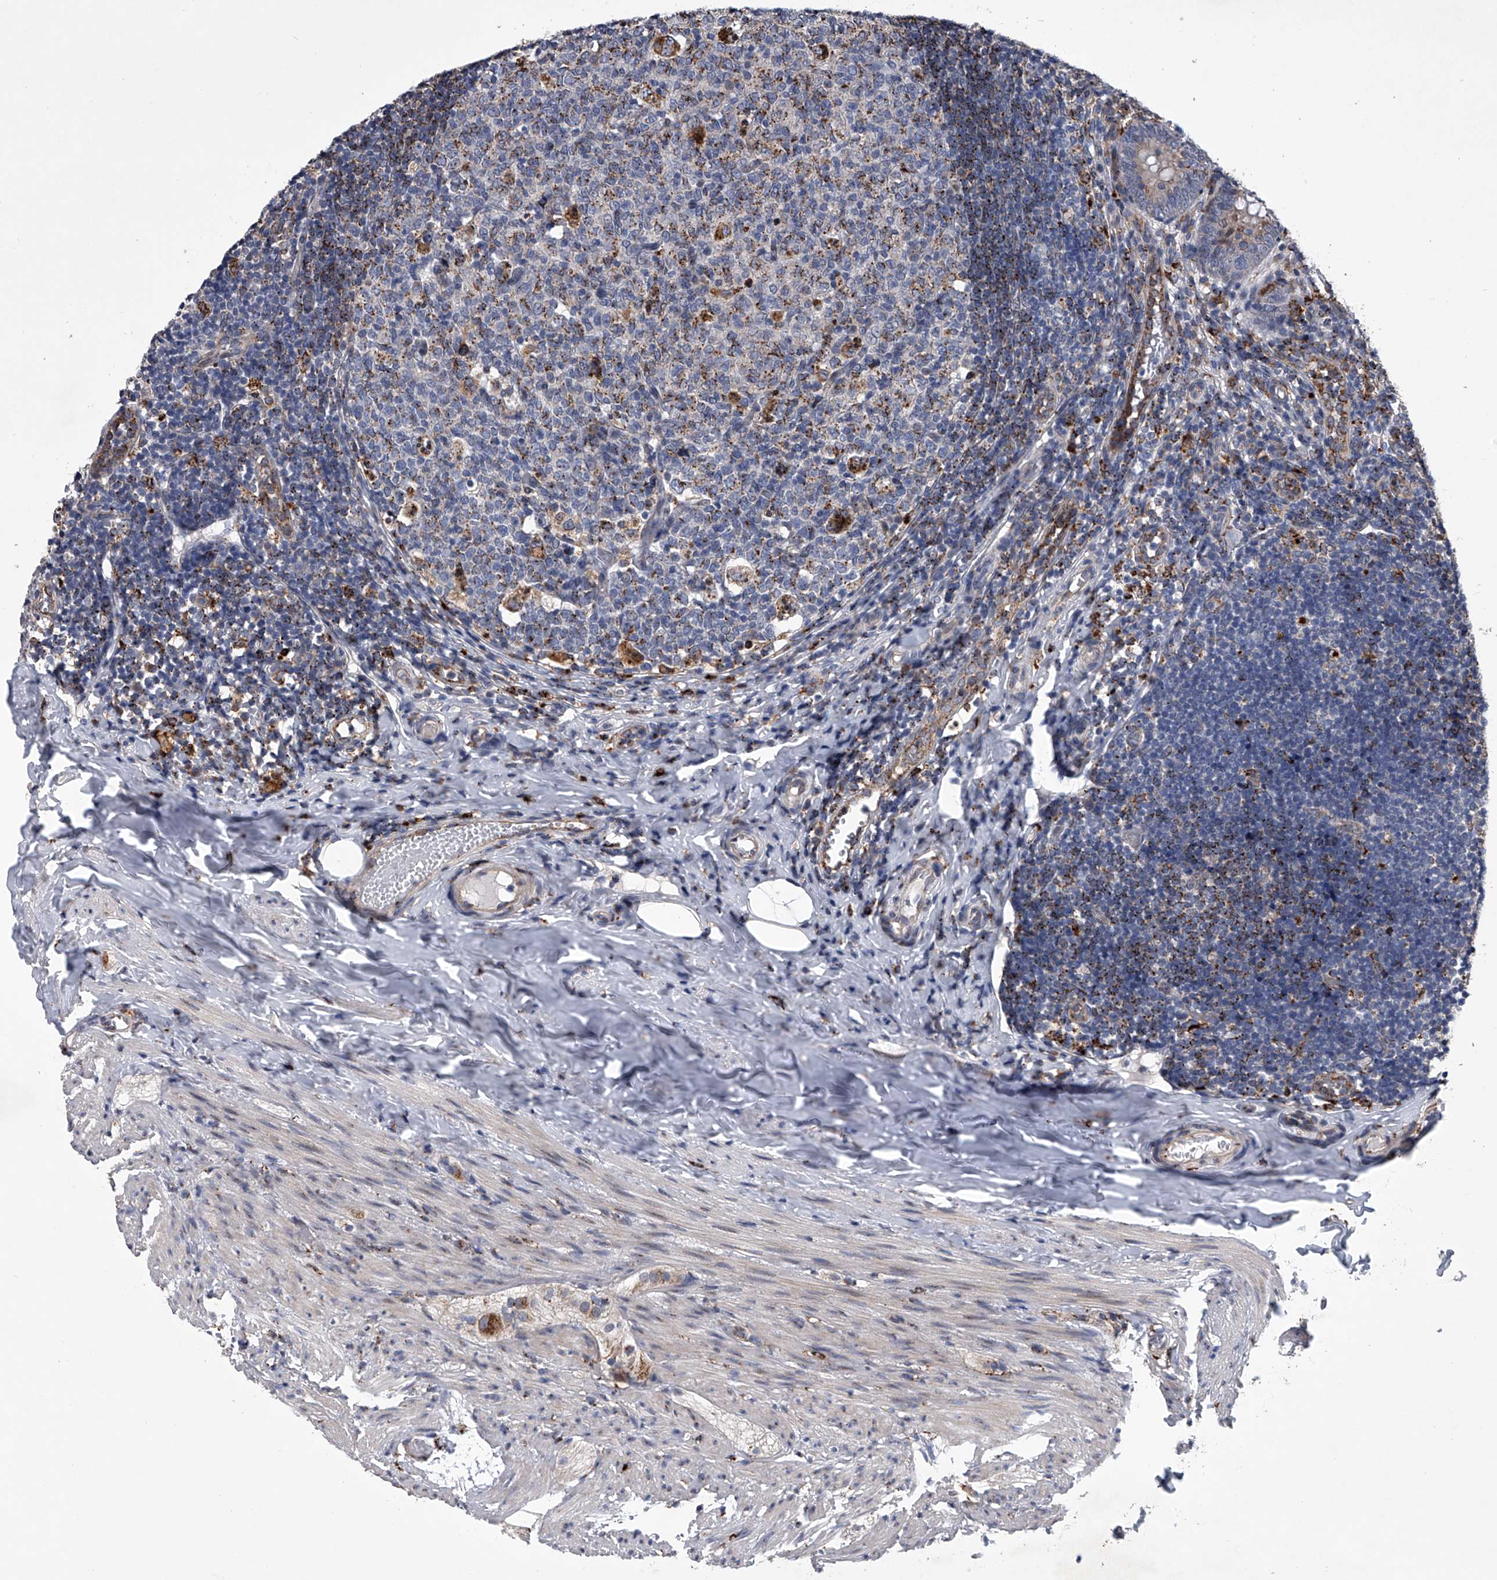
{"staining": {"intensity": "moderate", "quantity": ">75%", "location": "cytoplasmic/membranous"}, "tissue": "appendix", "cell_type": "Glandular cells", "image_type": "normal", "snomed": [{"axis": "morphology", "description": "Normal tissue, NOS"}, {"axis": "topography", "description": "Appendix"}], "caption": "This histopathology image shows immunohistochemistry staining of benign human appendix, with medium moderate cytoplasmic/membranous staining in about >75% of glandular cells.", "gene": "TRIM8", "patient": {"sex": "male", "age": 8}}